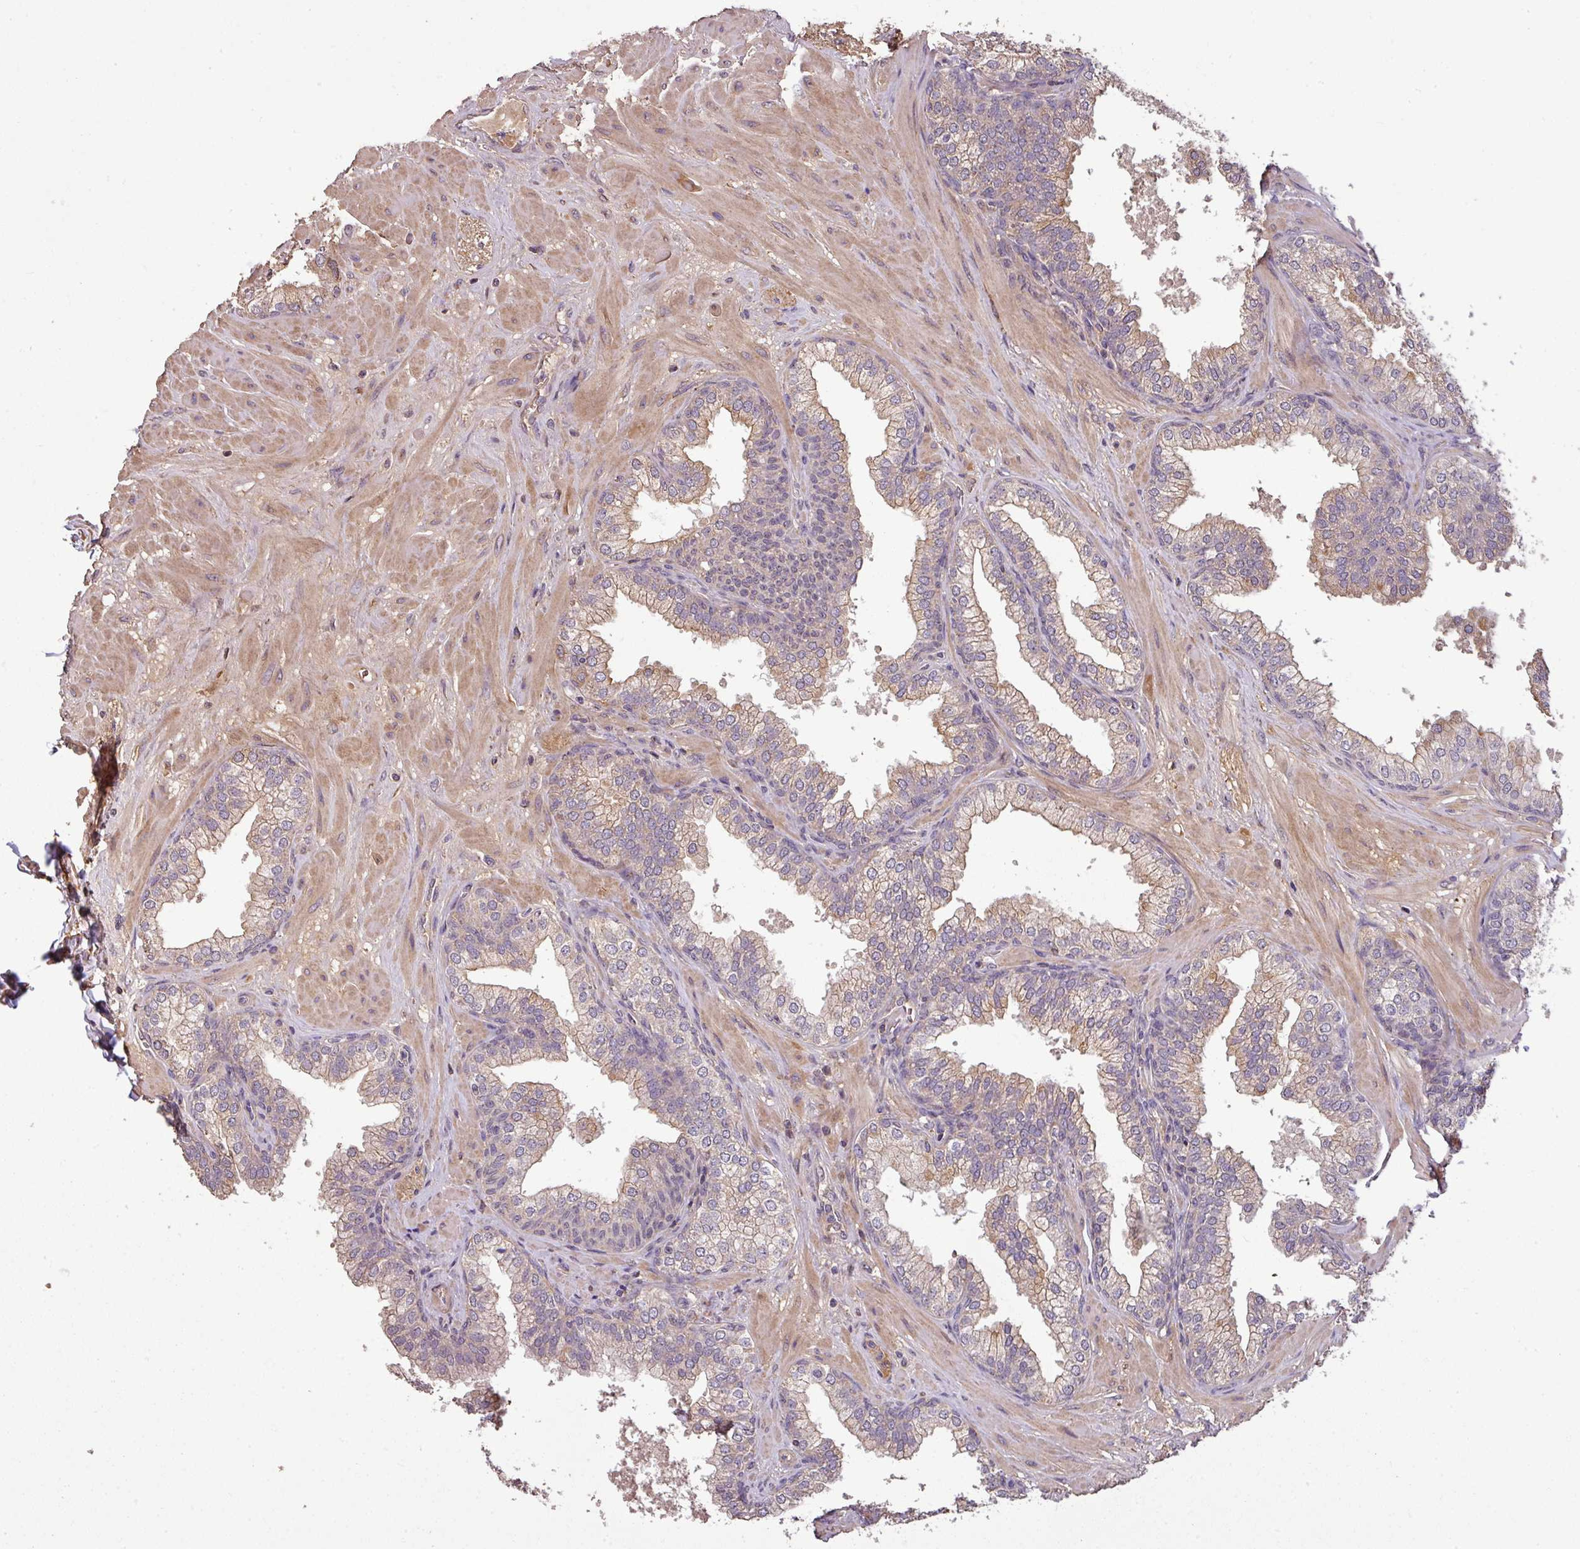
{"staining": {"intensity": "weak", "quantity": "25%-75%", "location": "cytoplasmic/membranous"}, "tissue": "prostate", "cell_type": "Glandular cells", "image_type": "normal", "snomed": [{"axis": "morphology", "description": "Normal tissue, NOS"}, {"axis": "topography", "description": "Prostate"}], "caption": "This is a photomicrograph of immunohistochemistry (IHC) staining of benign prostate, which shows weak positivity in the cytoplasmic/membranous of glandular cells.", "gene": "ISLR", "patient": {"sex": "male", "age": 60}}